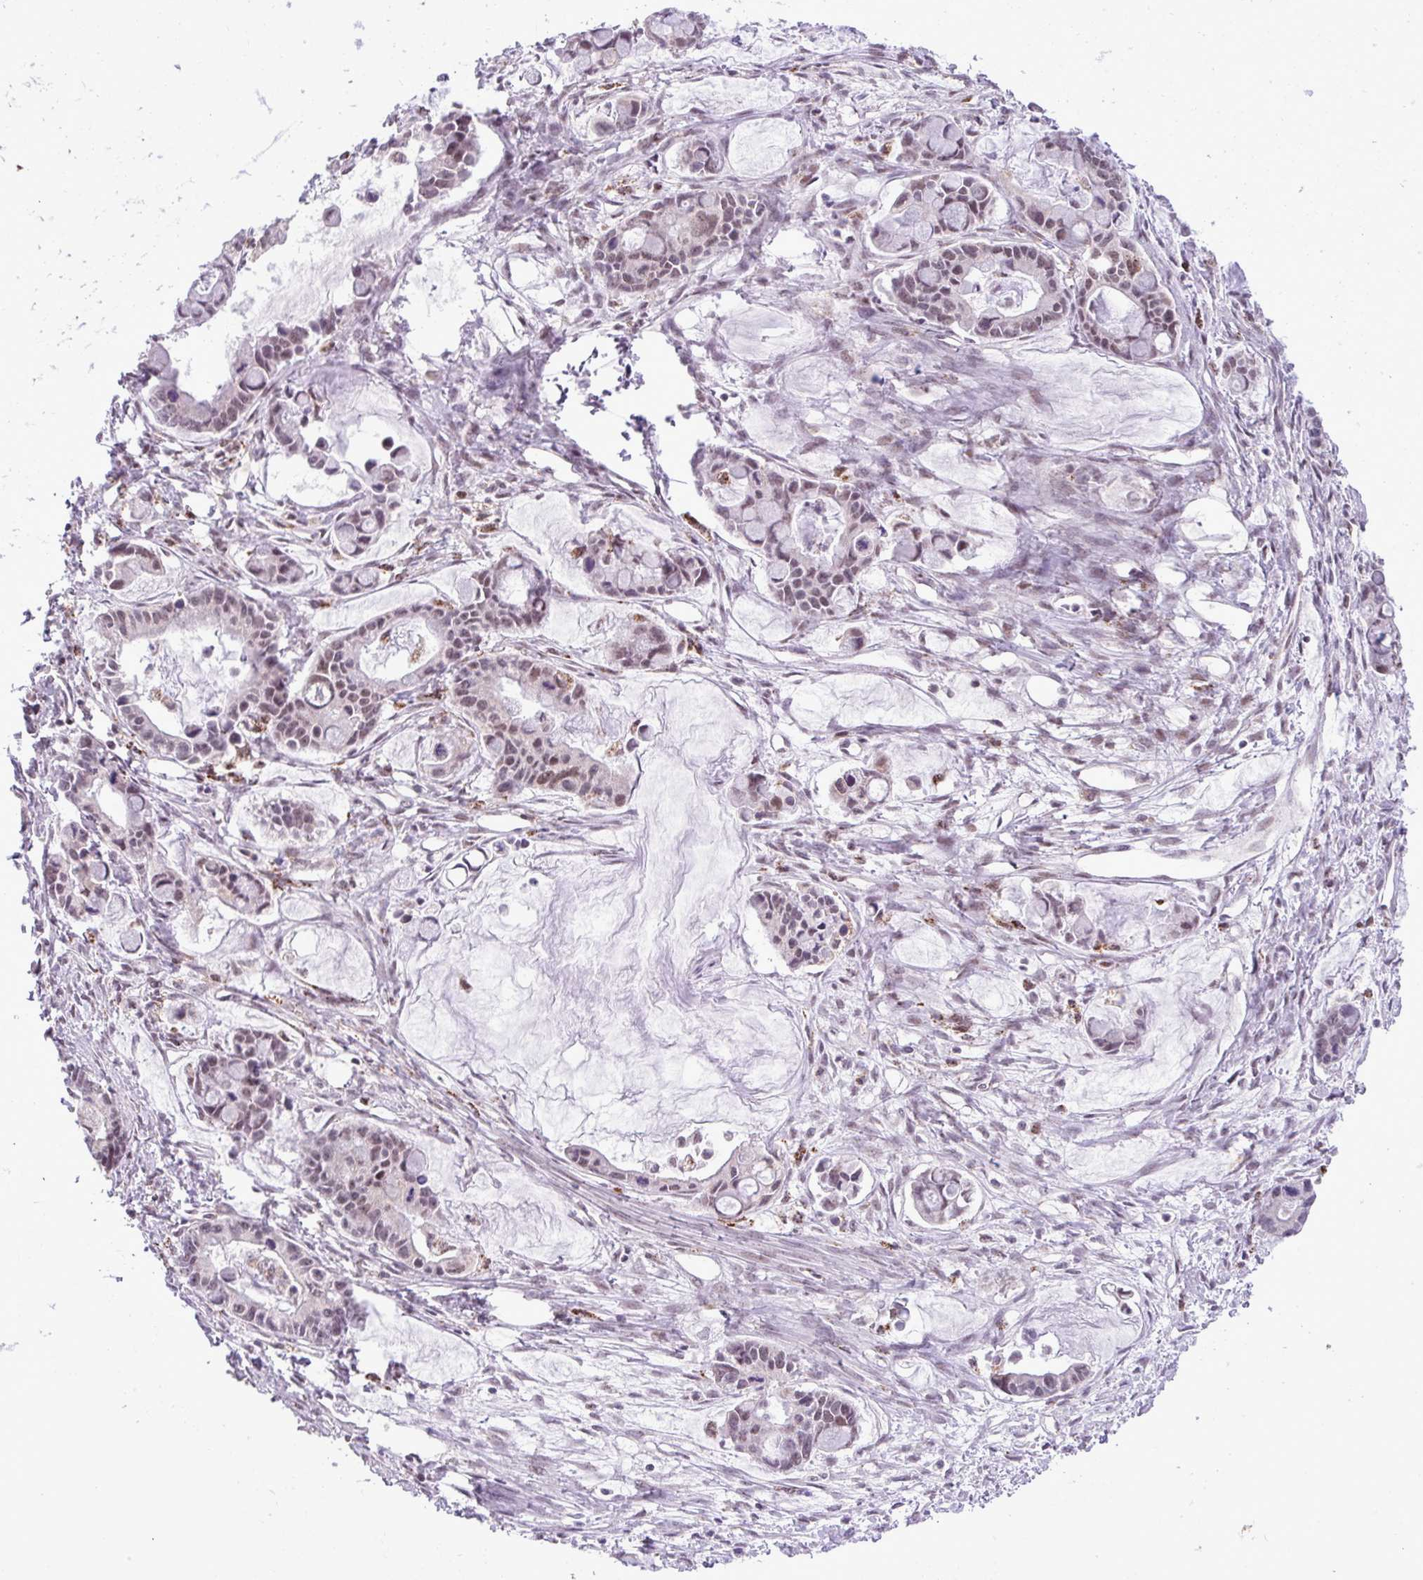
{"staining": {"intensity": "weak", "quantity": "25%-75%", "location": "cytoplasmic/membranous"}, "tissue": "ovarian cancer", "cell_type": "Tumor cells", "image_type": "cancer", "snomed": [{"axis": "morphology", "description": "Cystadenocarcinoma, mucinous, NOS"}, {"axis": "topography", "description": "Ovary"}], "caption": "Ovarian mucinous cystadenocarcinoma stained with DAB immunohistochemistry reveals low levels of weak cytoplasmic/membranous positivity in approximately 25%-75% of tumor cells.", "gene": "SGPP1", "patient": {"sex": "female", "age": 63}}